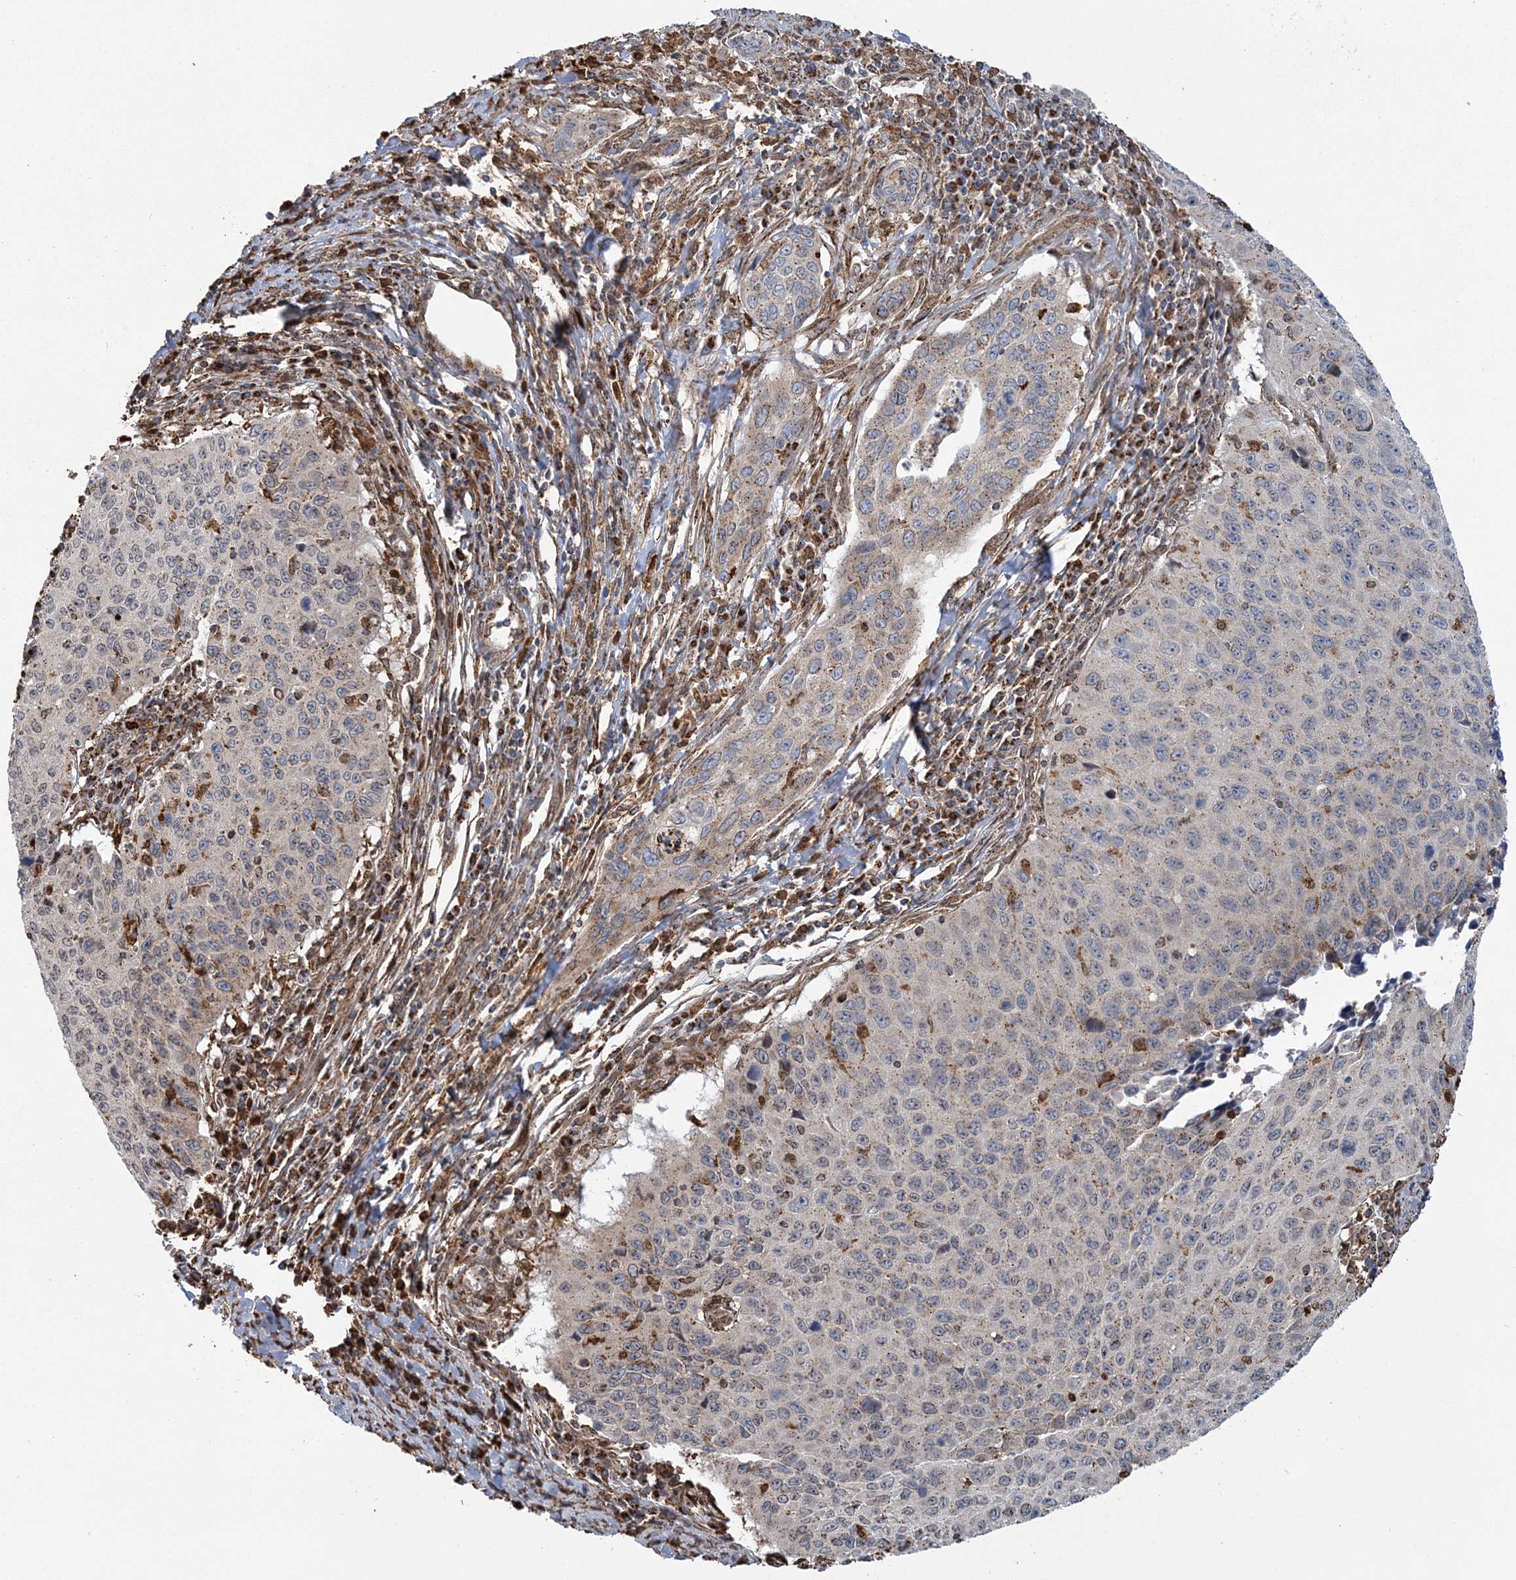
{"staining": {"intensity": "moderate", "quantity": "25%-75%", "location": "cytoplasmic/membranous"}, "tissue": "cervical cancer", "cell_type": "Tumor cells", "image_type": "cancer", "snomed": [{"axis": "morphology", "description": "Squamous cell carcinoma, NOS"}, {"axis": "topography", "description": "Cervix"}], "caption": "A histopathology image showing moderate cytoplasmic/membranous positivity in approximately 25%-75% of tumor cells in cervical cancer (squamous cell carcinoma), as visualized by brown immunohistochemical staining.", "gene": "TRAF3IP2", "patient": {"sex": "female", "age": 53}}